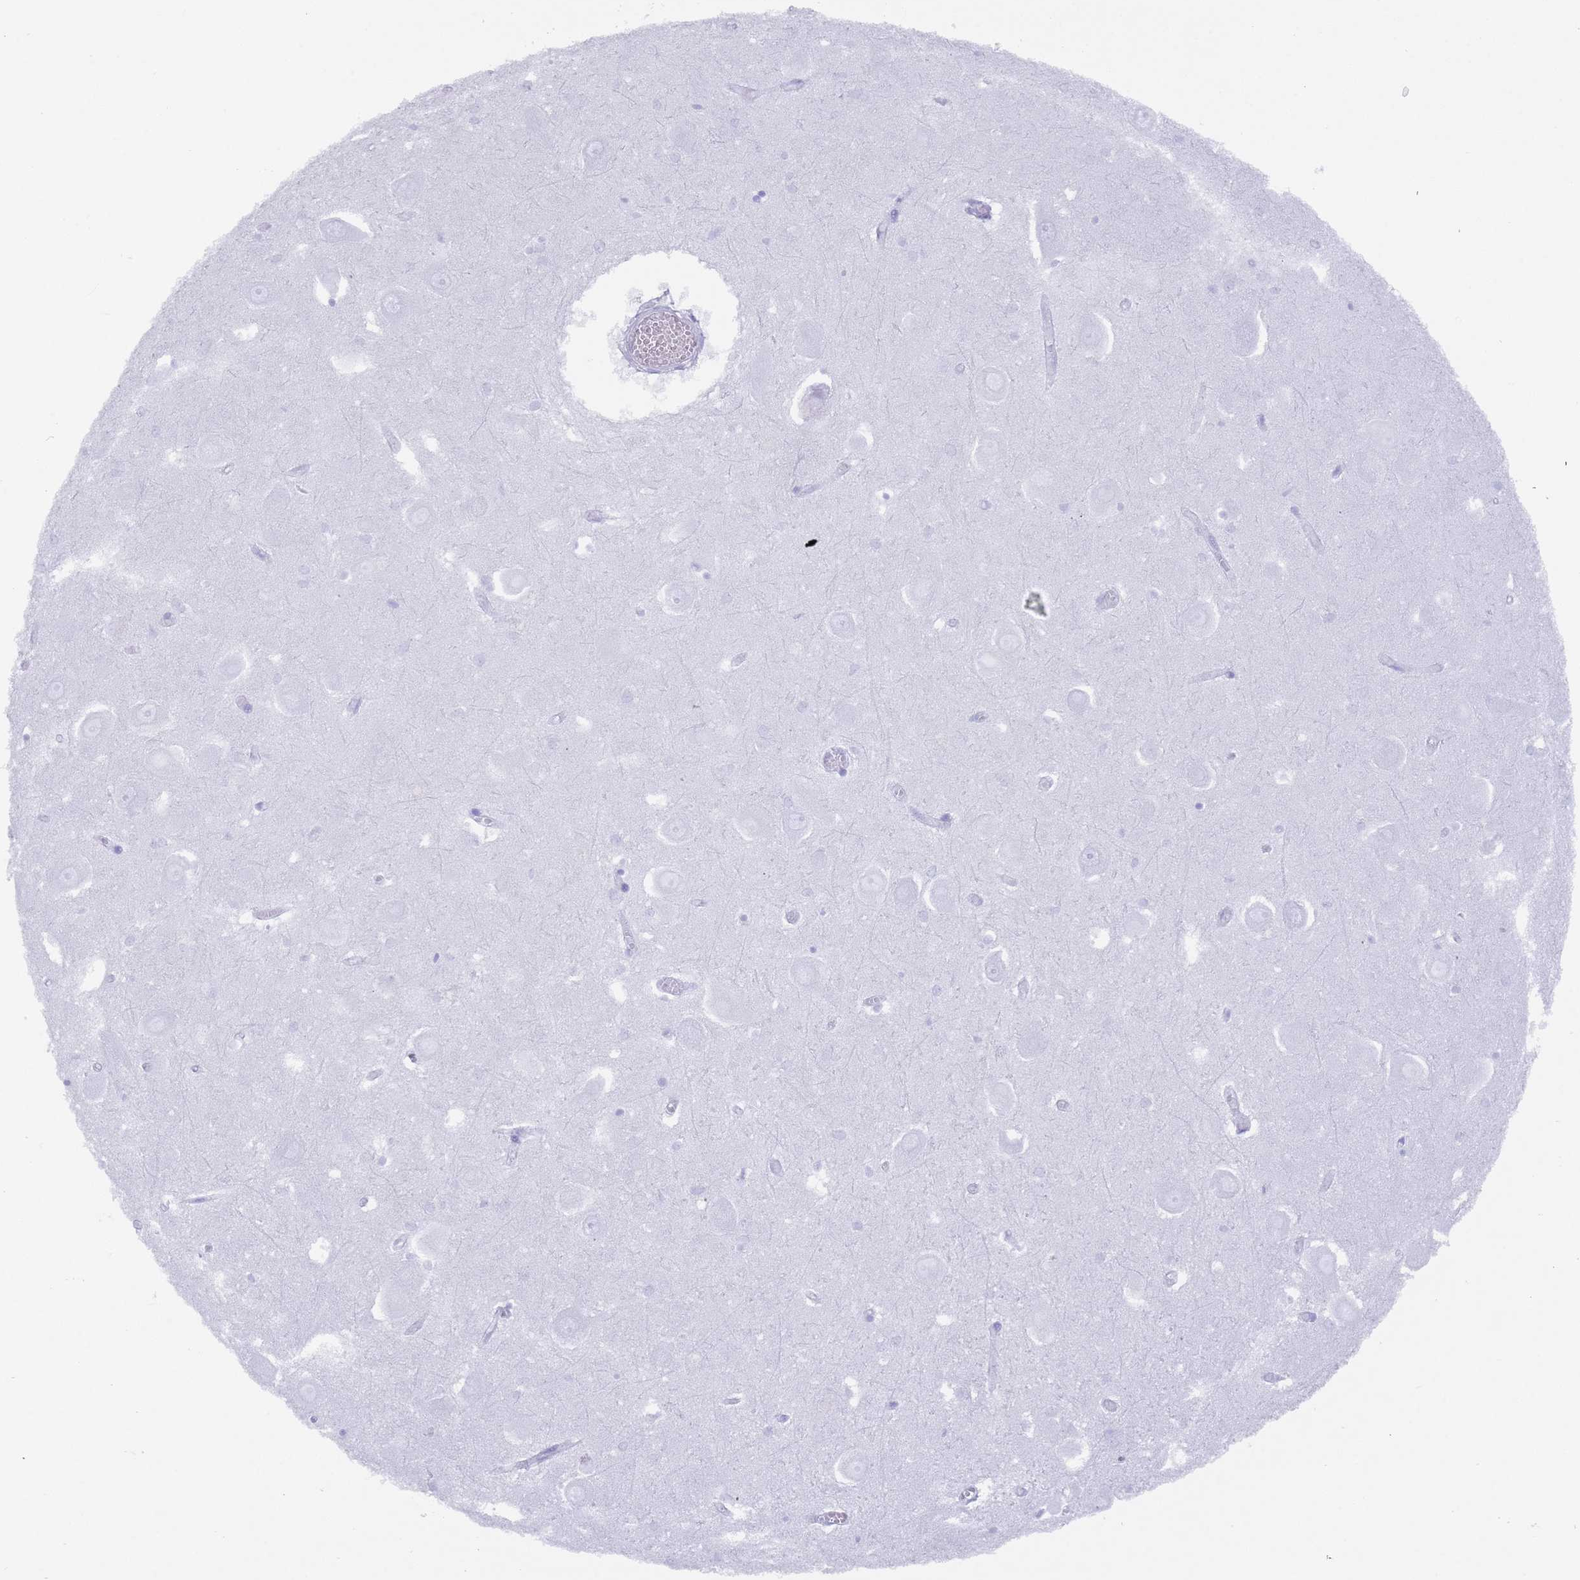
{"staining": {"intensity": "negative", "quantity": "none", "location": "none"}, "tissue": "hippocampus", "cell_type": "Glial cells", "image_type": "normal", "snomed": [{"axis": "morphology", "description": "Normal tissue, NOS"}, {"axis": "topography", "description": "Hippocampus"}], "caption": "This photomicrograph is of benign hippocampus stained with IHC to label a protein in brown with the nuclei are counter-stained blue. There is no positivity in glial cells. (DAB IHC visualized using brightfield microscopy, high magnification).", "gene": "MYADML2", "patient": {"sex": "male", "age": 70}}